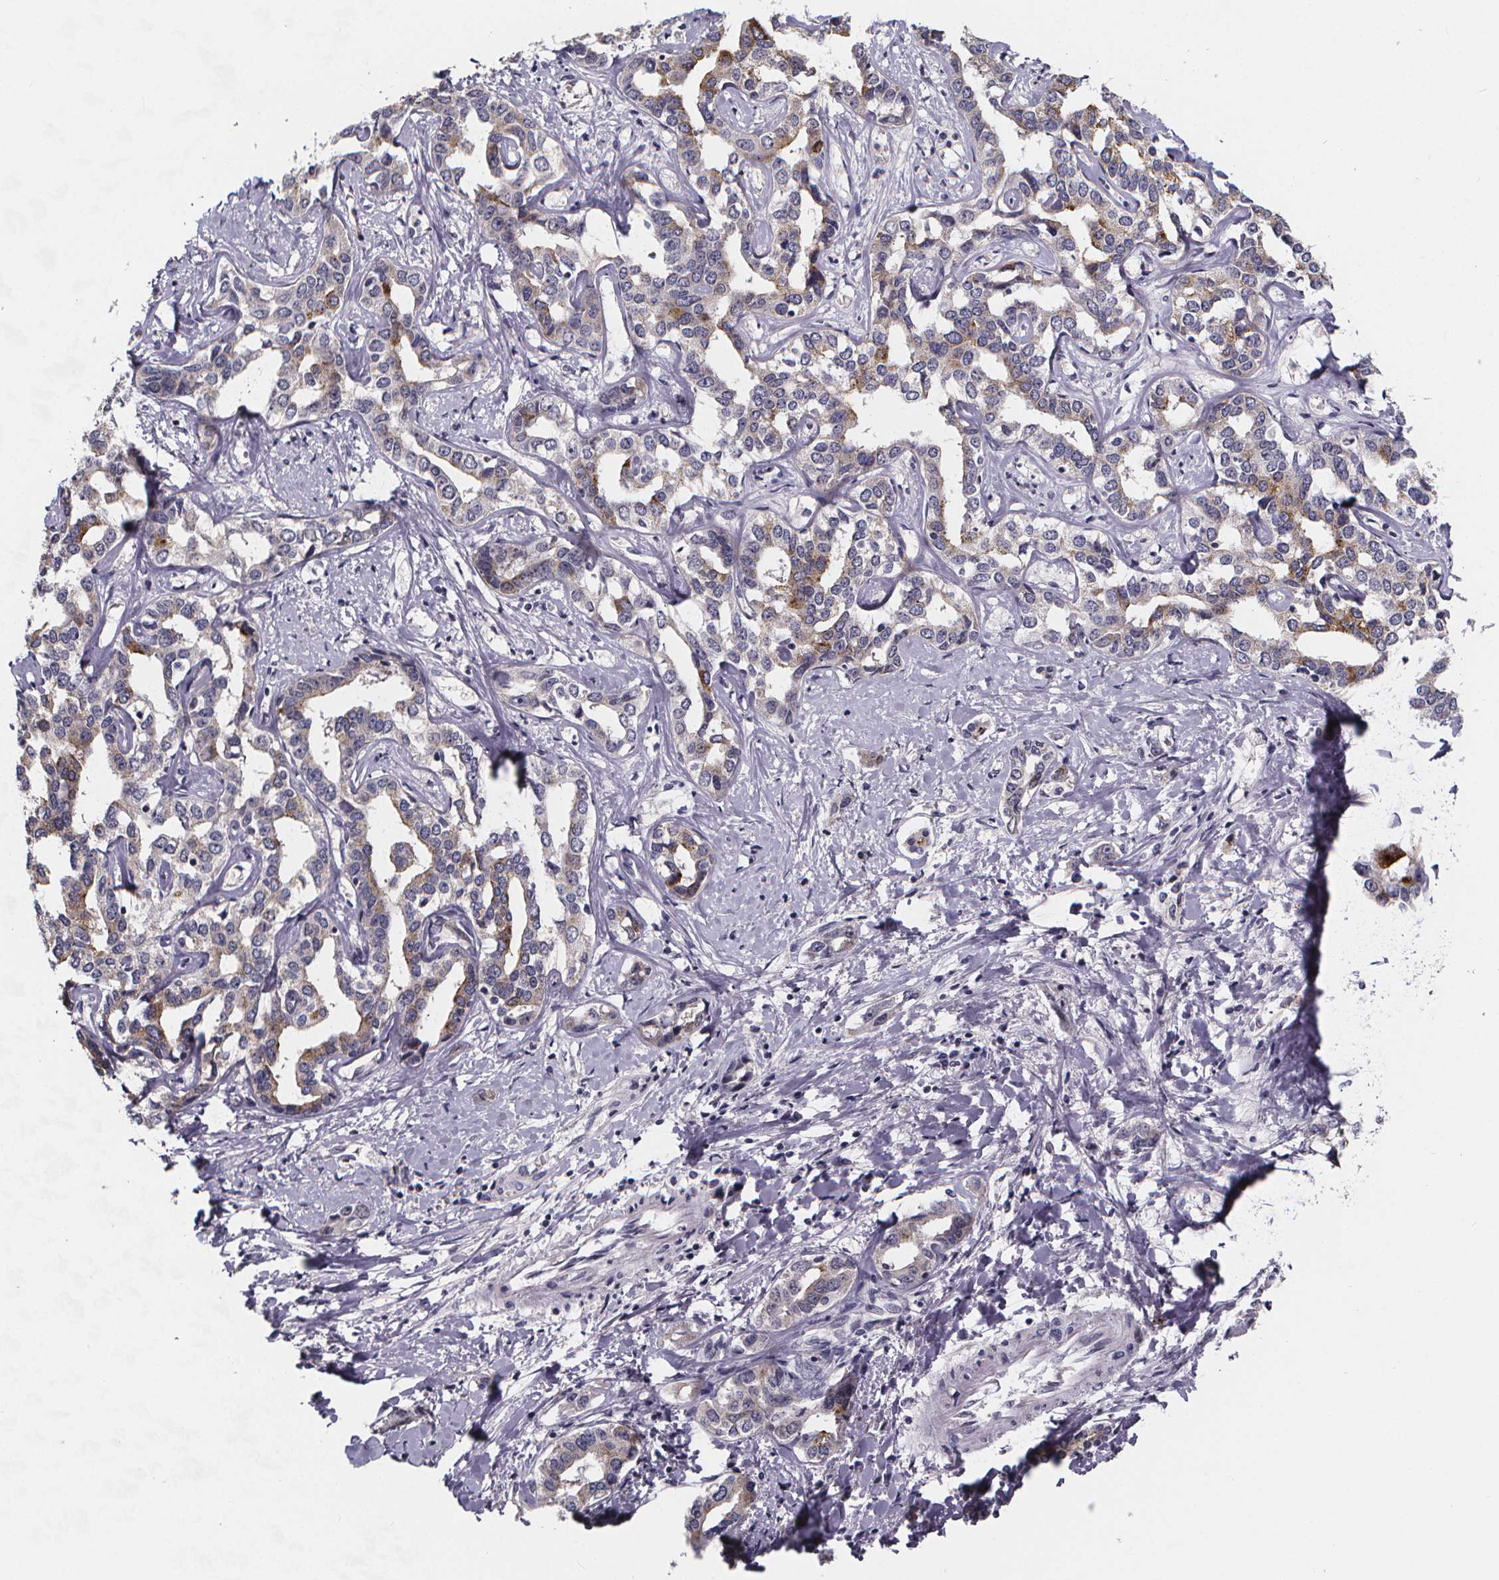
{"staining": {"intensity": "weak", "quantity": "25%-75%", "location": "cytoplasmic/membranous"}, "tissue": "liver cancer", "cell_type": "Tumor cells", "image_type": "cancer", "snomed": [{"axis": "morphology", "description": "Cholangiocarcinoma"}, {"axis": "topography", "description": "Liver"}], "caption": "Weak cytoplasmic/membranous protein staining is identified in approximately 25%-75% of tumor cells in cholangiocarcinoma (liver).", "gene": "AGT", "patient": {"sex": "male", "age": 59}}